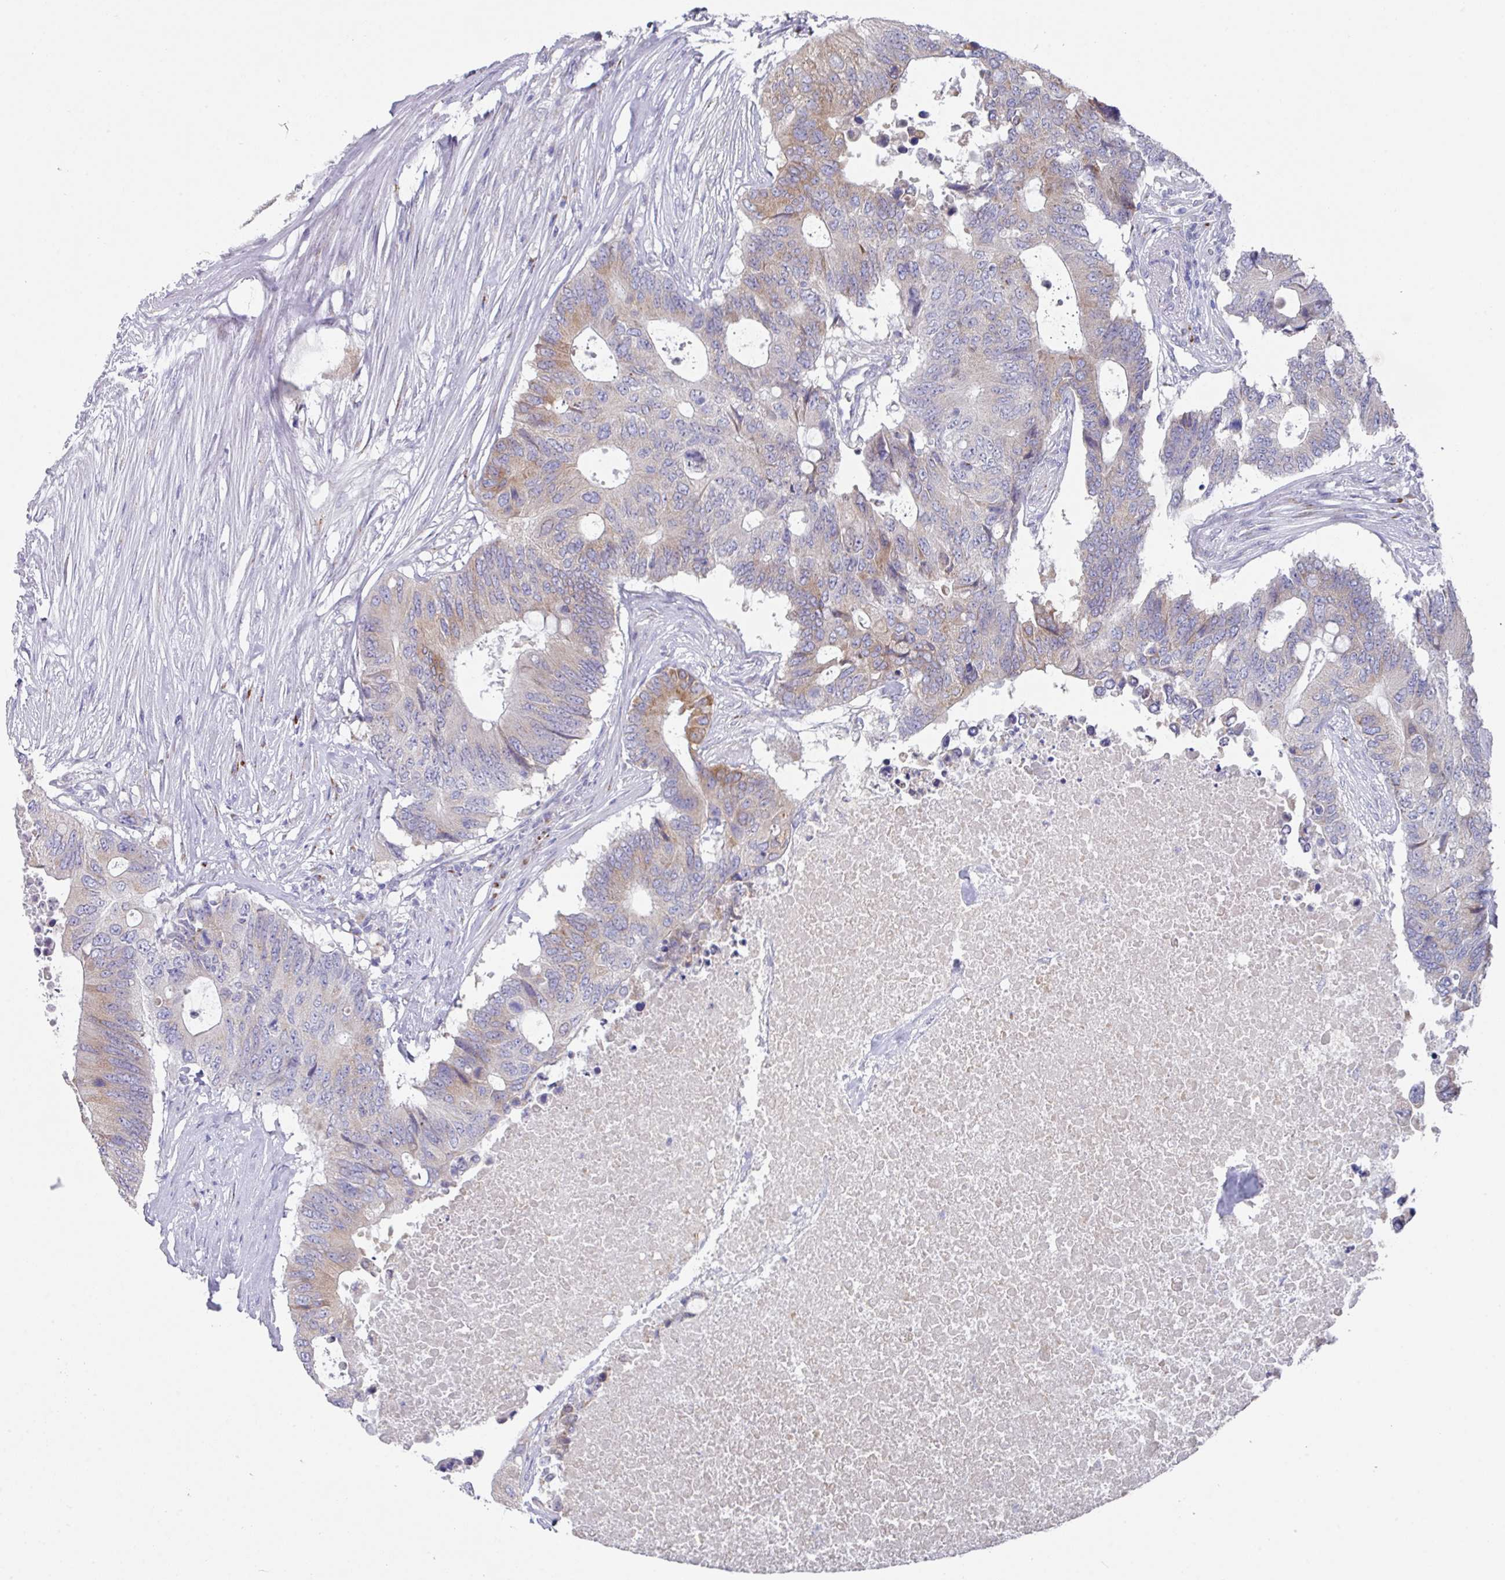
{"staining": {"intensity": "moderate", "quantity": "<25%", "location": "cytoplasmic/membranous"}, "tissue": "colorectal cancer", "cell_type": "Tumor cells", "image_type": "cancer", "snomed": [{"axis": "morphology", "description": "Adenocarcinoma, NOS"}, {"axis": "topography", "description": "Colon"}], "caption": "IHC (DAB (3,3'-diaminobenzidine)) staining of human colorectal cancer (adenocarcinoma) shows moderate cytoplasmic/membranous protein positivity in about <25% of tumor cells.", "gene": "VKORC1L1", "patient": {"sex": "male", "age": 71}}